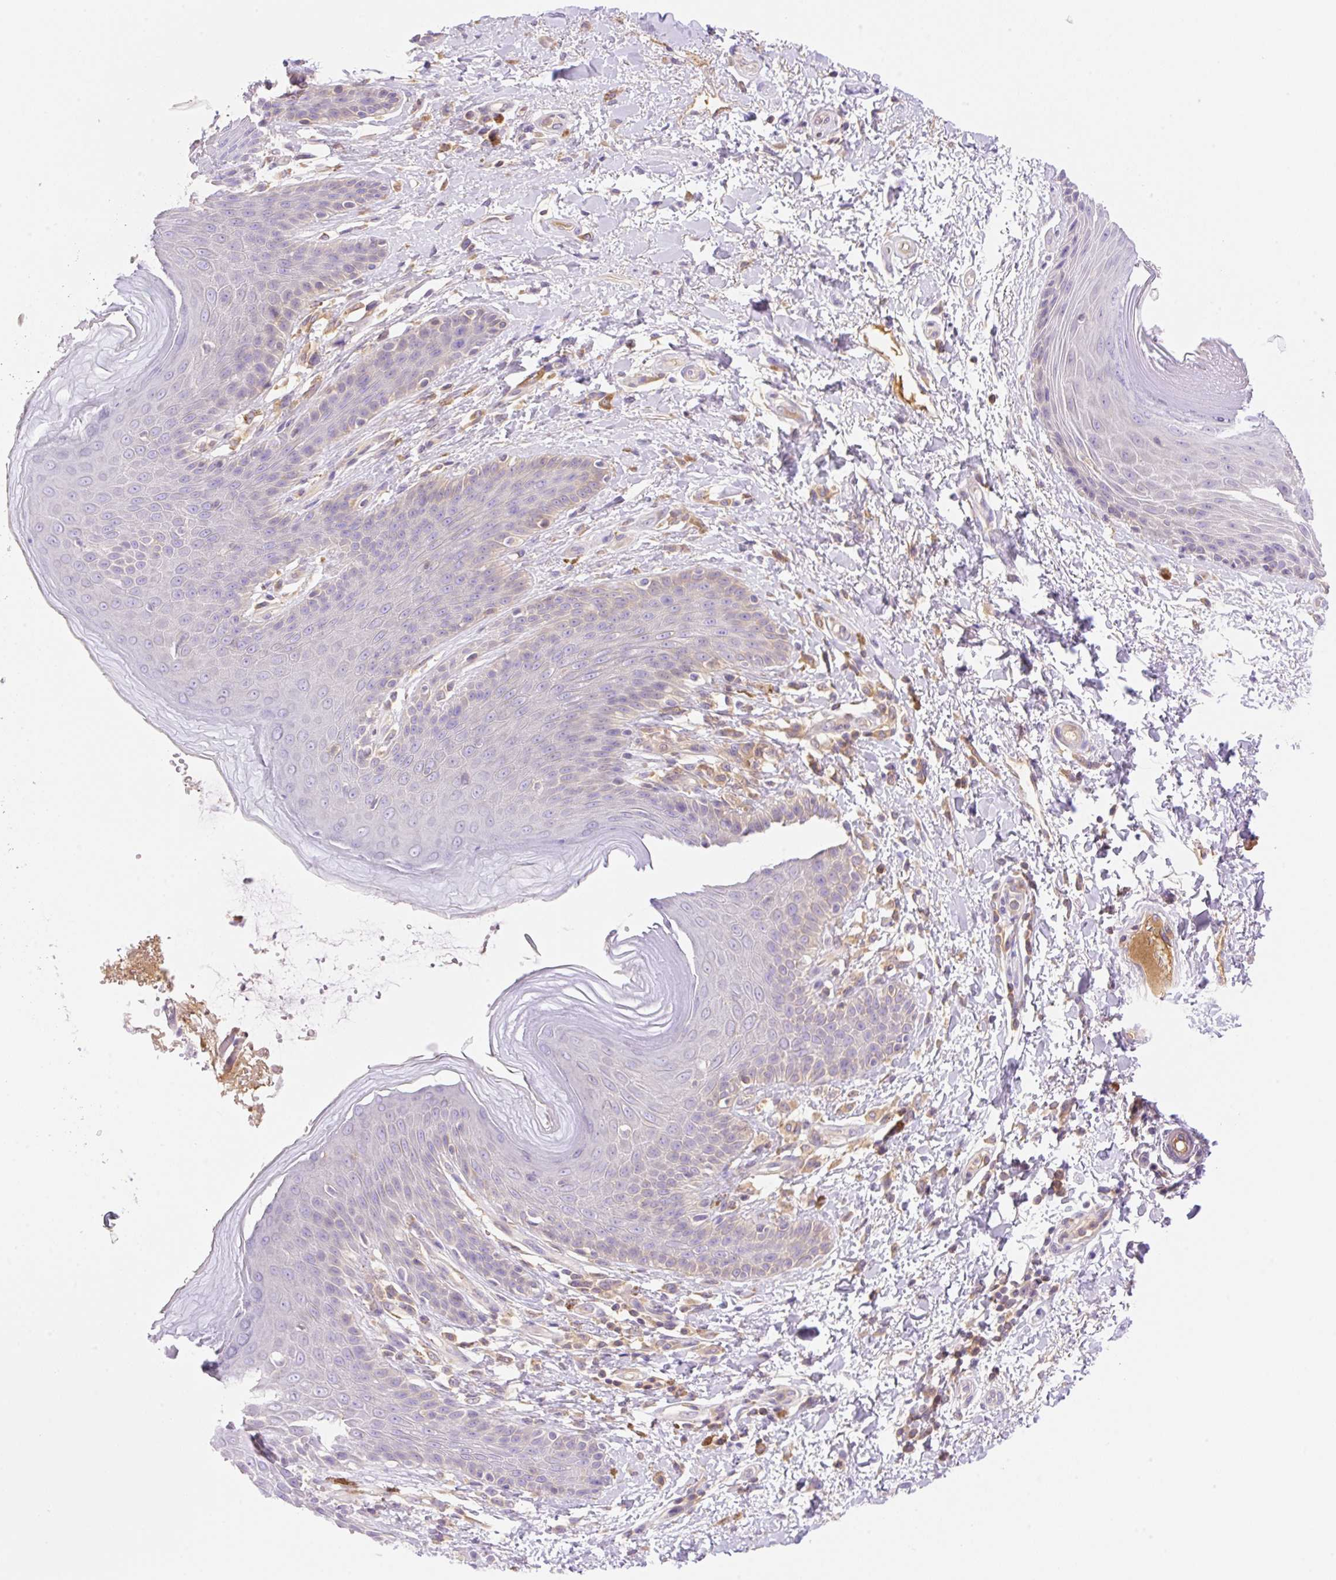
{"staining": {"intensity": "negative", "quantity": "none", "location": "none"}, "tissue": "skin", "cell_type": "Epidermal cells", "image_type": "normal", "snomed": [{"axis": "morphology", "description": "Normal tissue, NOS"}, {"axis": "topography", "description": "Peripheral nerve tissue"}], "caption": "This is a image of immunohistochemistry staining of normal skin, which shows no staining in epidermal cells. (Stains: DAB immunohistochemistry with hematoxylin counter stain, Microscopy: brightfield microscopy at high magnification).", "gene": "DENND5A", "patient": {"sex": "male", "age": 51}}